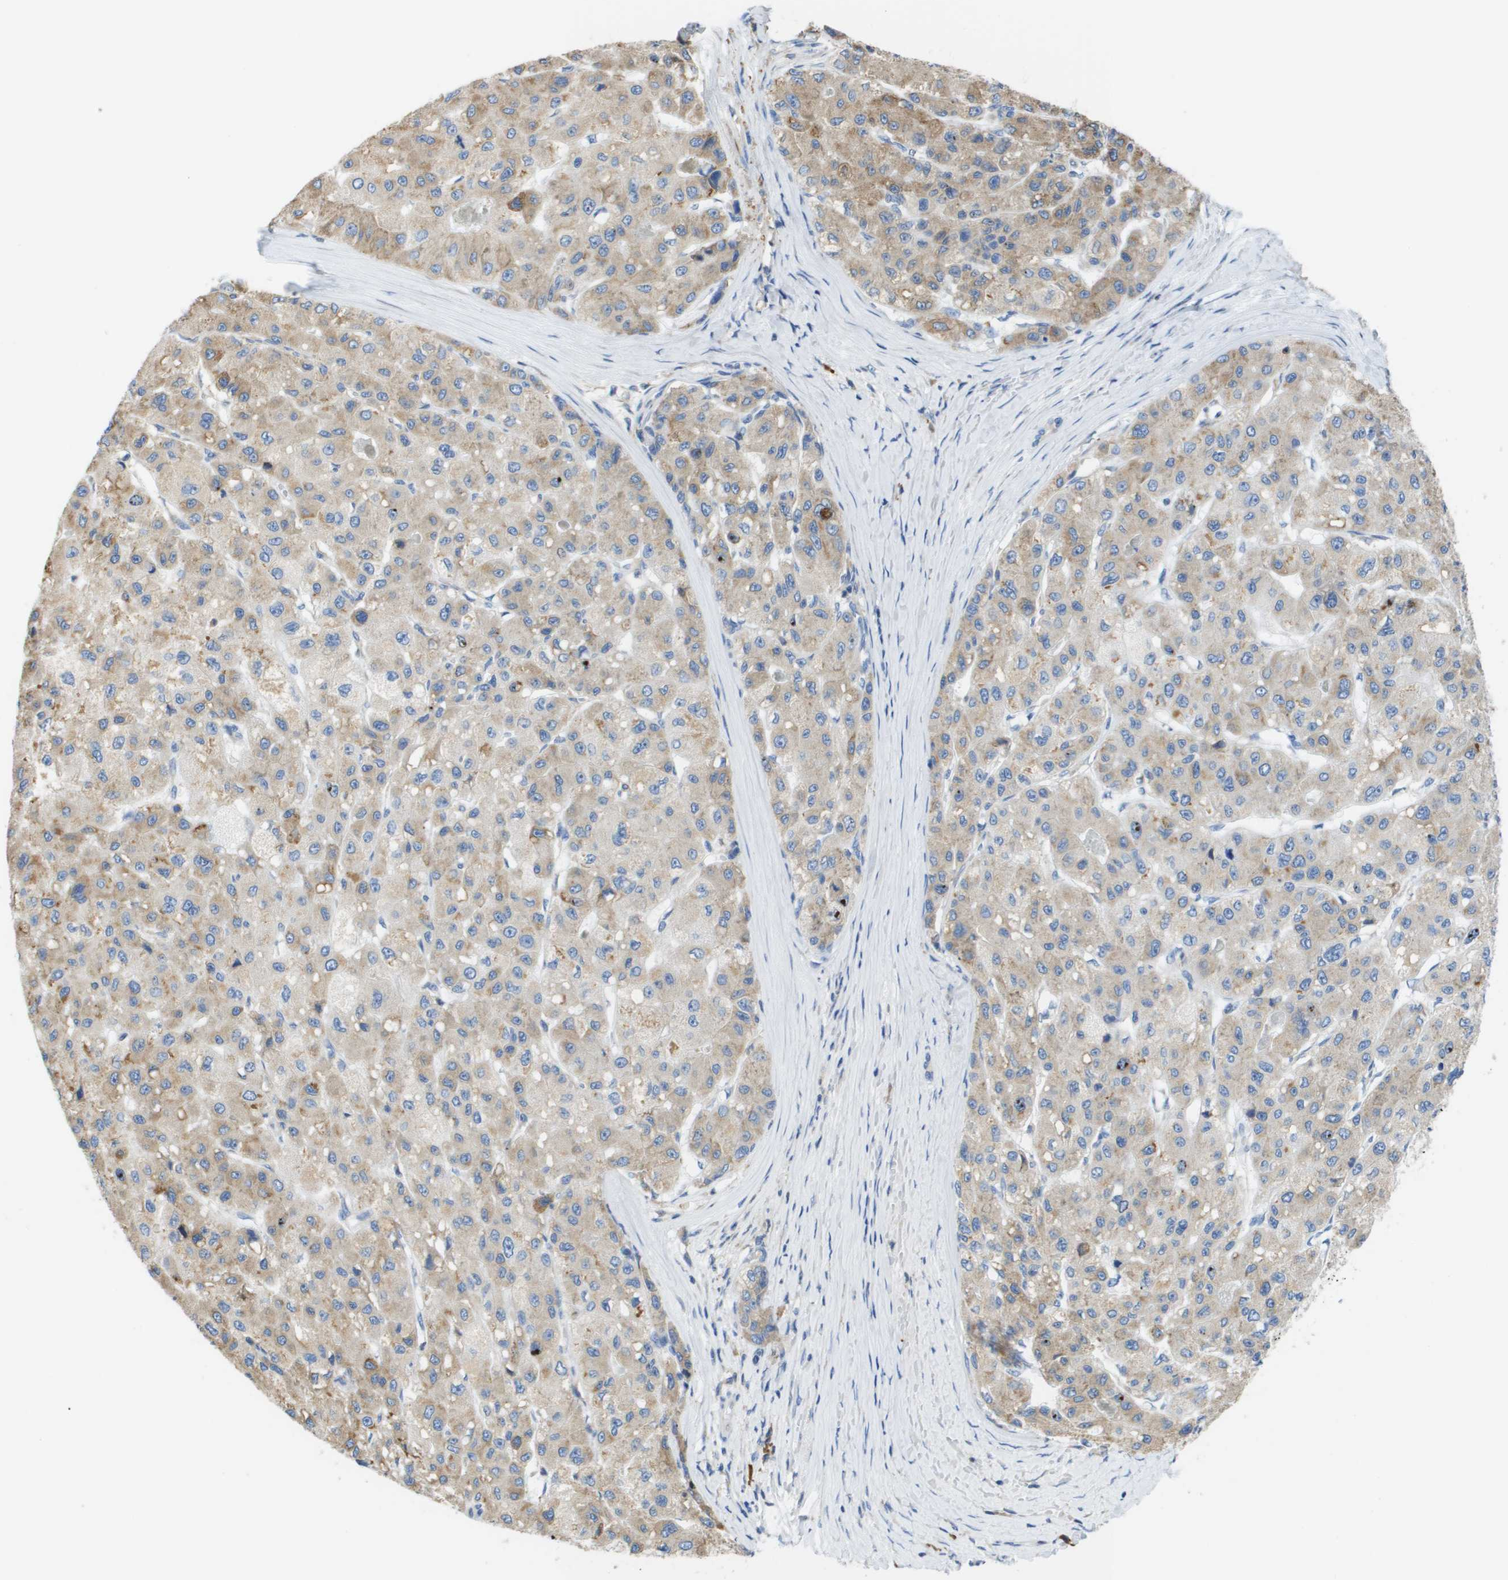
{"staining": {"intensity": "weak", "quantity": ">75%", "location": "cytoplasmic/membranous"}, "tissue": "liver cancer", "cell_type": "Tumor cells", "image_type": "cancer", "snomed": [{"axis": "morphology", "description": "Carcinoma, Hepatocellular, NOS"}, {"axis": "topography", "description": "Liver"}], "caption": "DAB immunohistochemical staining of human hepatocellular carcinoma (liver) exhibits weak cytoplasmic/membranous protein staining in approximately >75% of tumor cells. (Stains: DAB in brown, nuclei in blue, Microscopy: brightfield microscopy at high magnification).", "gene": "SDR42E1", "patient": {"sex": "male", "age": 80}}